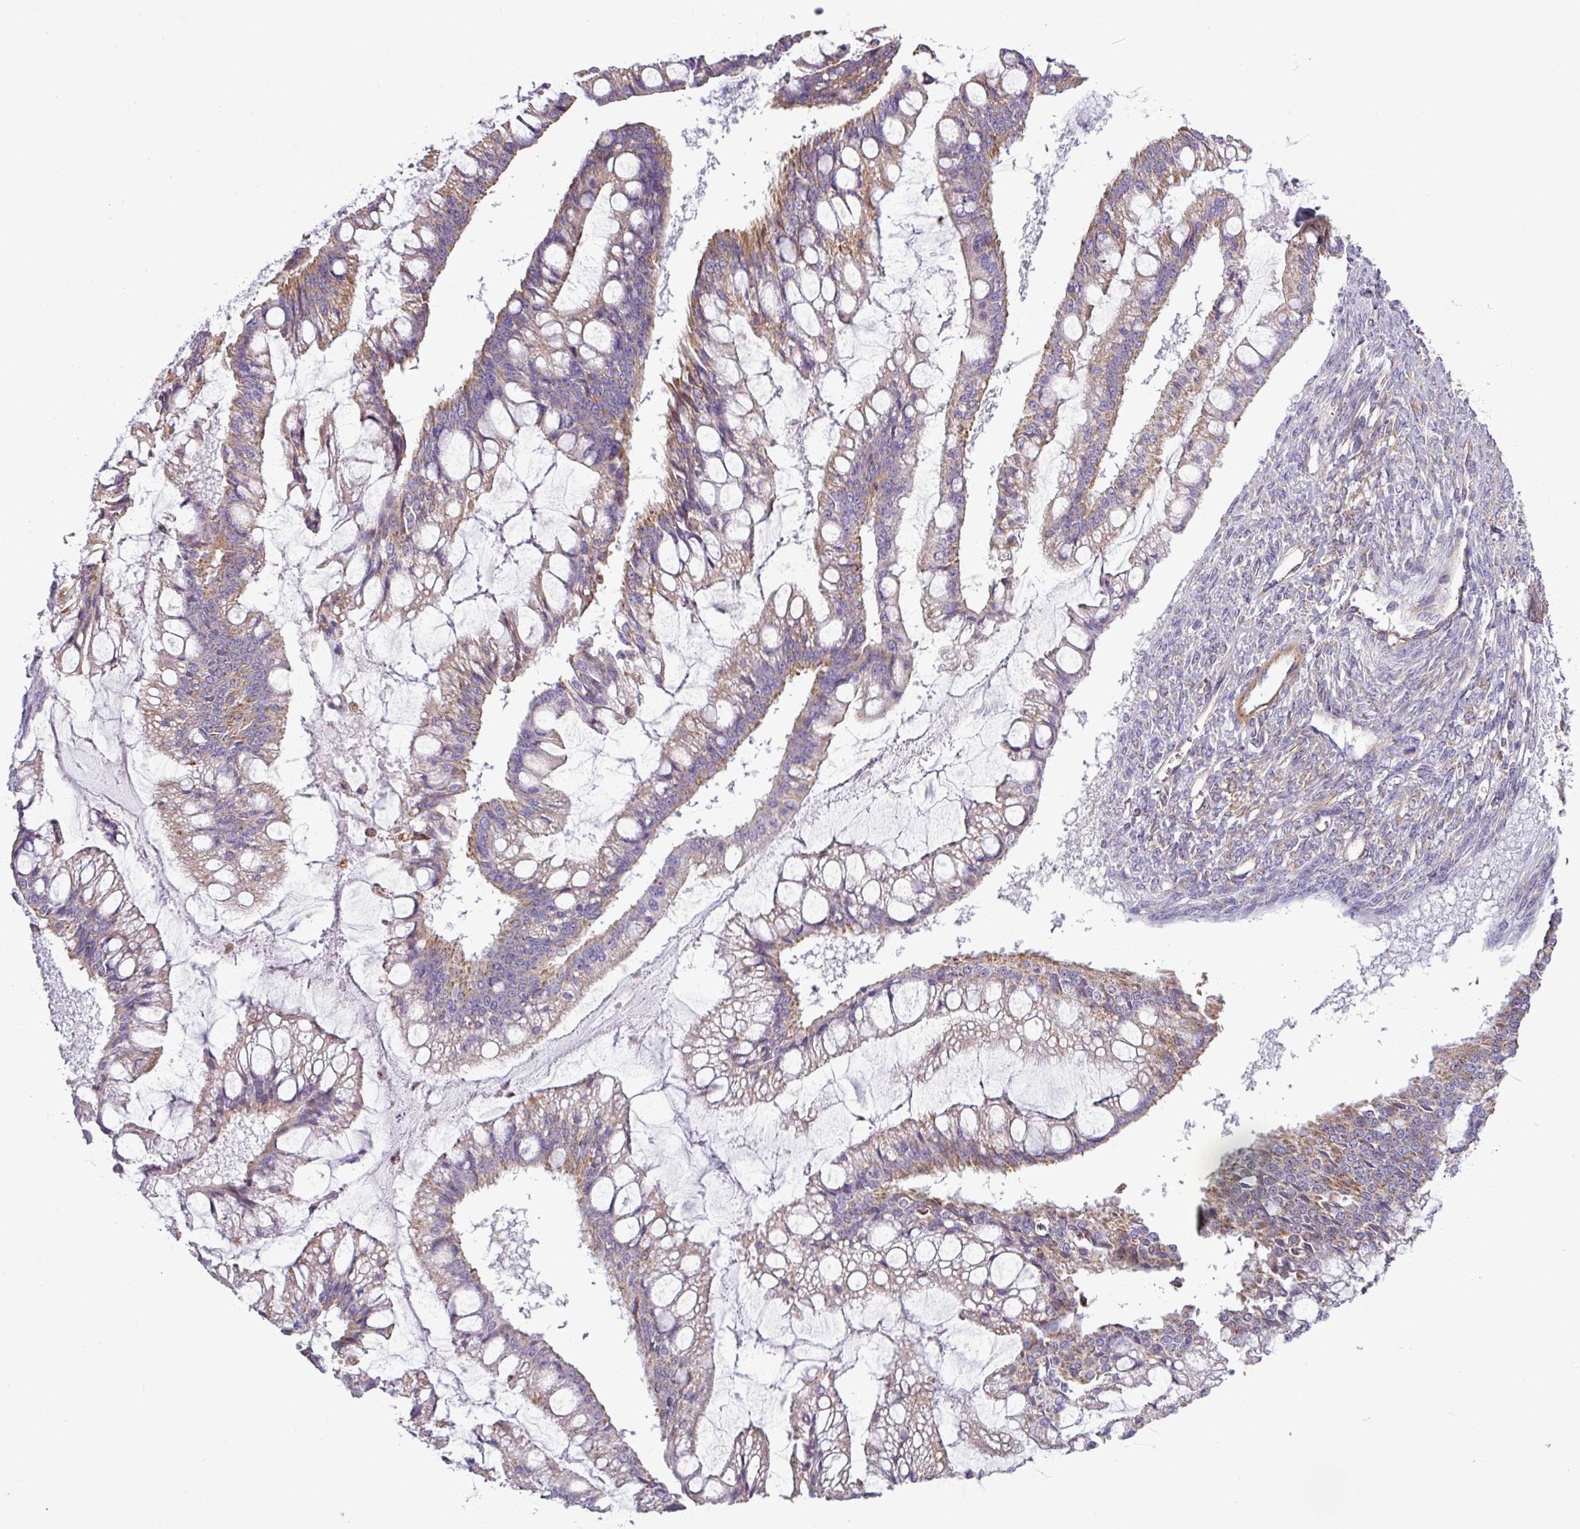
{"staining": {"intensity": "moderate", "quantity": "25%-75%", "location": "cytoplasmic/membranous"}, "tissue": "ovarian cancer", "cell_type": "Tumor cells", "image_type": "cancer", "snomed": [{"axis": "morphology", "description": "Cystadenocarcinoma, mucinous, NOS"}, {"axis": "topography", "description": "Ovary"}], "caption": "The micrograph exhibits a brown stain indicating the presence of a protein in the cytoplasmic/membranous of tumor cells in ovarian cancer (mucinous cystadenocarcinoma). The protein is shown in brown color, while the nuclei are stained blue.", "gene": "BTN2A2", "patient": {"sex": "female", "age": 73}}